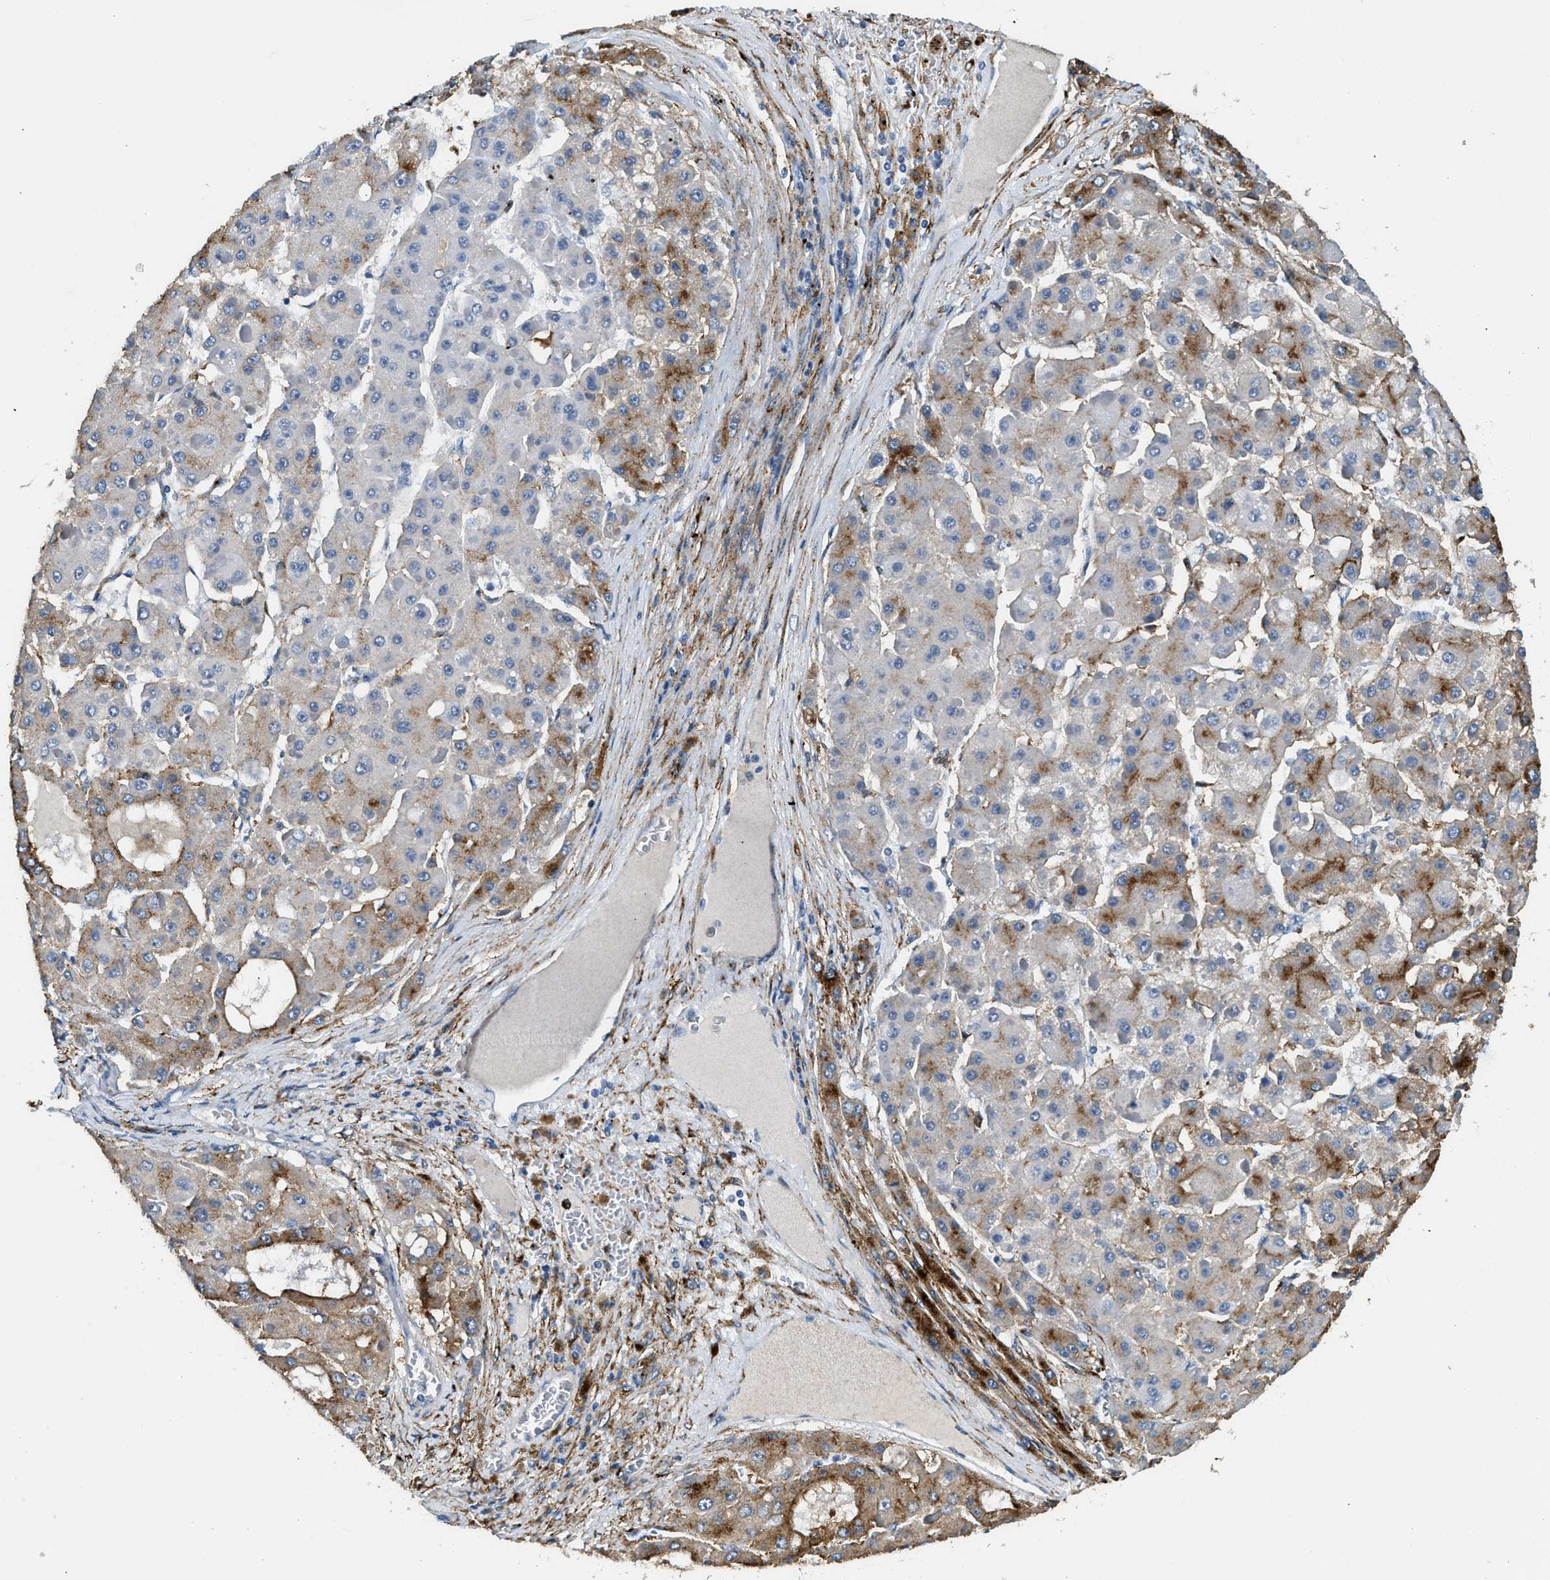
{"staining": {"intensity": "moderate", "quantity": "25%-75%", "location": "cytoplasmic/membranous"}, "tissue": "liver cancer", "cell_type": "Tumor cells", "image_type": "cancer", "snomed": [{"axis": "morphology", "description": "Carcinoma, Hepatocellular, NOS"}, {"axis": "topography", "description": "Liver"}], "caption": "Immunohistochemistry (IHC) (DAB) staining of human liver cancer demonstrates moderate cytoplasmic/membranous protein expression in about 25%-75% of tumor cells. The protein is stained brown, and the nuclei are stained in blue (DAB (3,3'-diaminobenzidine) IHC with brightfield microscopy, high magnification).", "gene": "LRP1", "patient": {"sex": "female", "age": 73}}